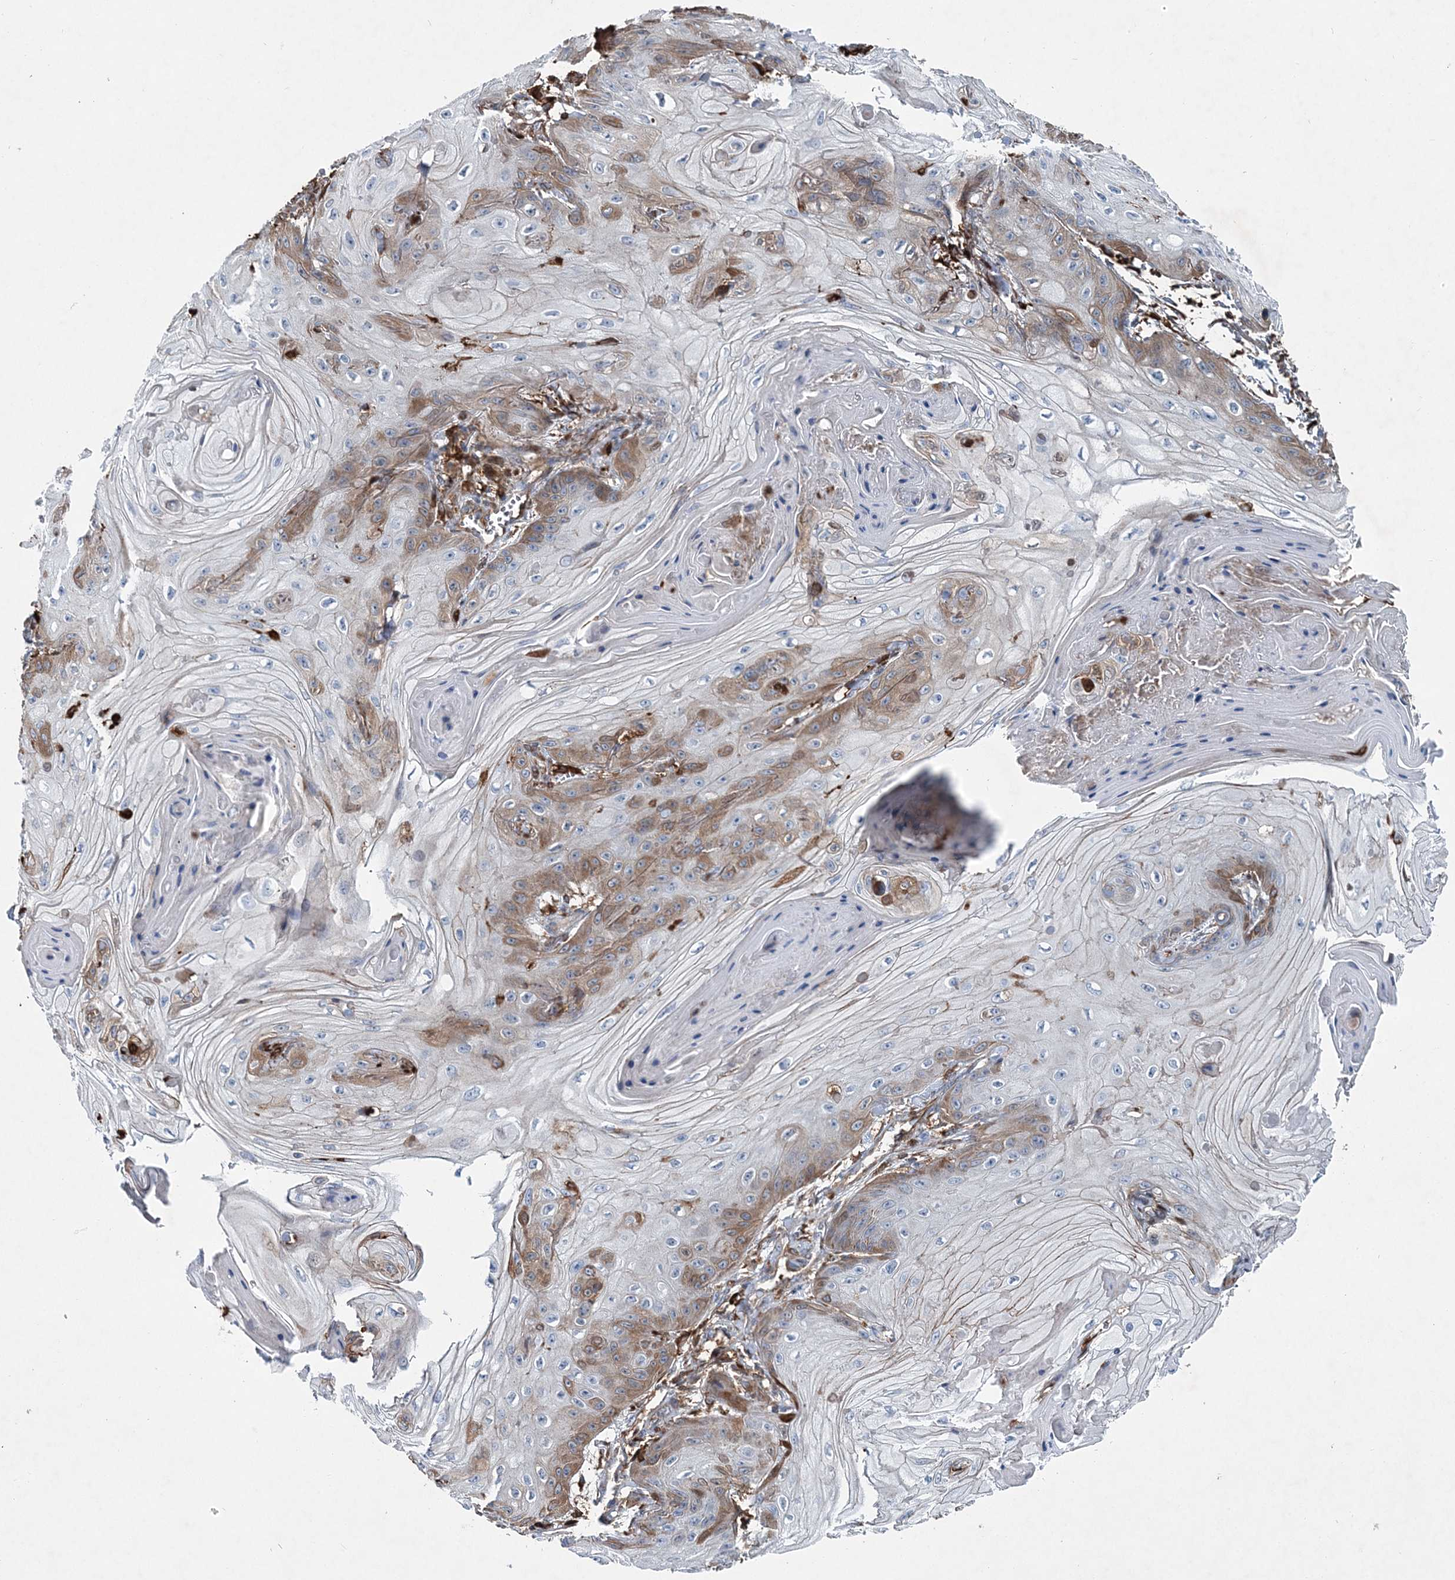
{"staining": {"intensity": "moderate", "quantity": "<25%", "location": "cytoplasmic/membranous"}, "tissue": "skin cancer", "cell_type": "Tumor cells", "image_type": "cancer", "snomed": [{"axis": "morphology", "description": "Squamous cell carcinoma, NOS"}, {"axis": "topography", "description": "Skin"}], "caption": "The immunohistochemical stain highlights moderate cytoplasmic/membranous expression in tumor cells of skin cancer tissue.", "gene": "SPOPL", "patient": {"sex": "male", "age": 74}}